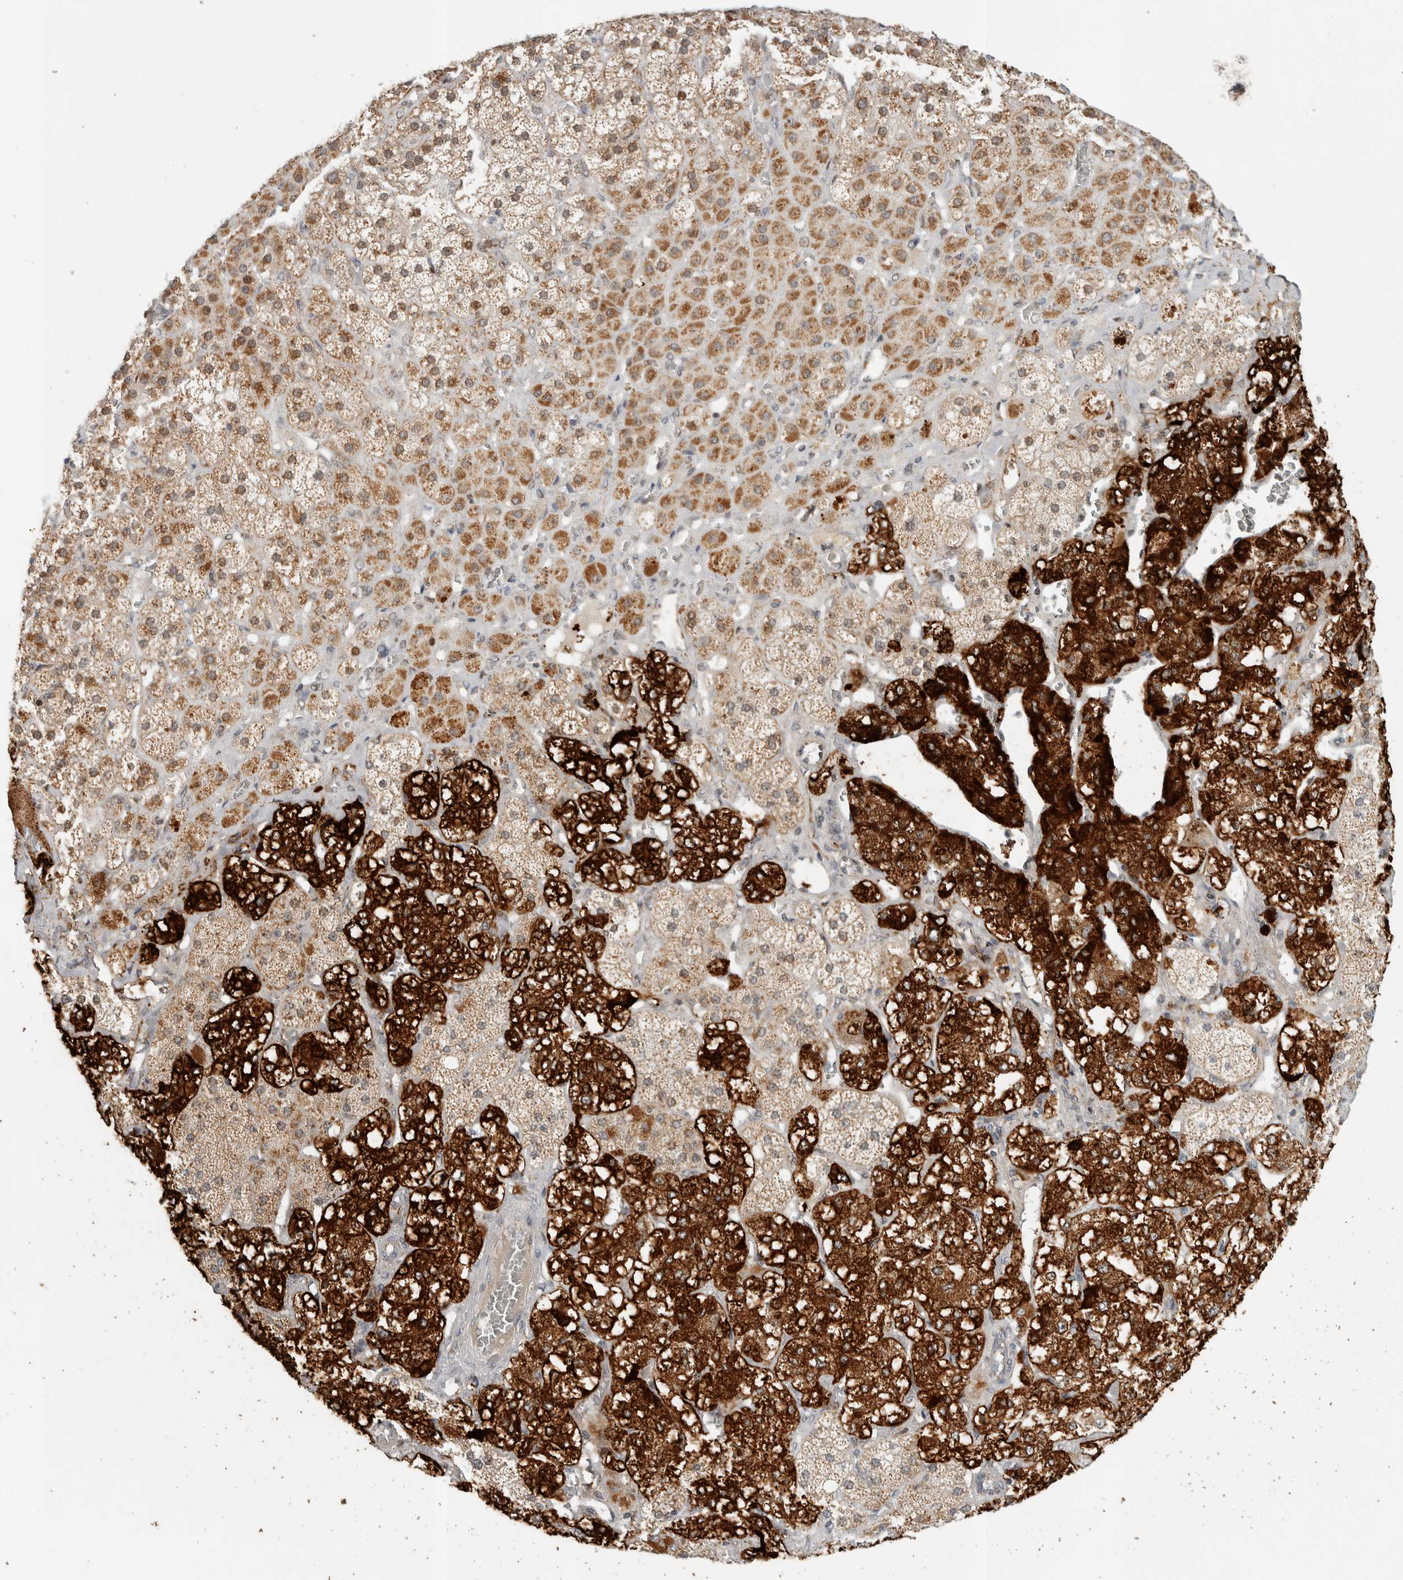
{"staining": {"intensity": "strong", "quantity": ">75%", "location": "cytoplasmic/membranous,nuclear"}, "tissue": "adrenal gland", "cell_type": "Glandular cells", "image_type": "normal", "snomed": [{"axis": "morphology", "description": "Normal tissue, NOS"}, {"axis": "topography", "description": "Adrenal gland"}], "caption": "Immunohistochemical staining of normal human adrenal gland reveals strong cytoplasmic/membranous,nuclear protein positivity in approximately >75% of glandular cells.", "gene": "TSPAN32", "patient": {"sex": "male", "age": 57}}